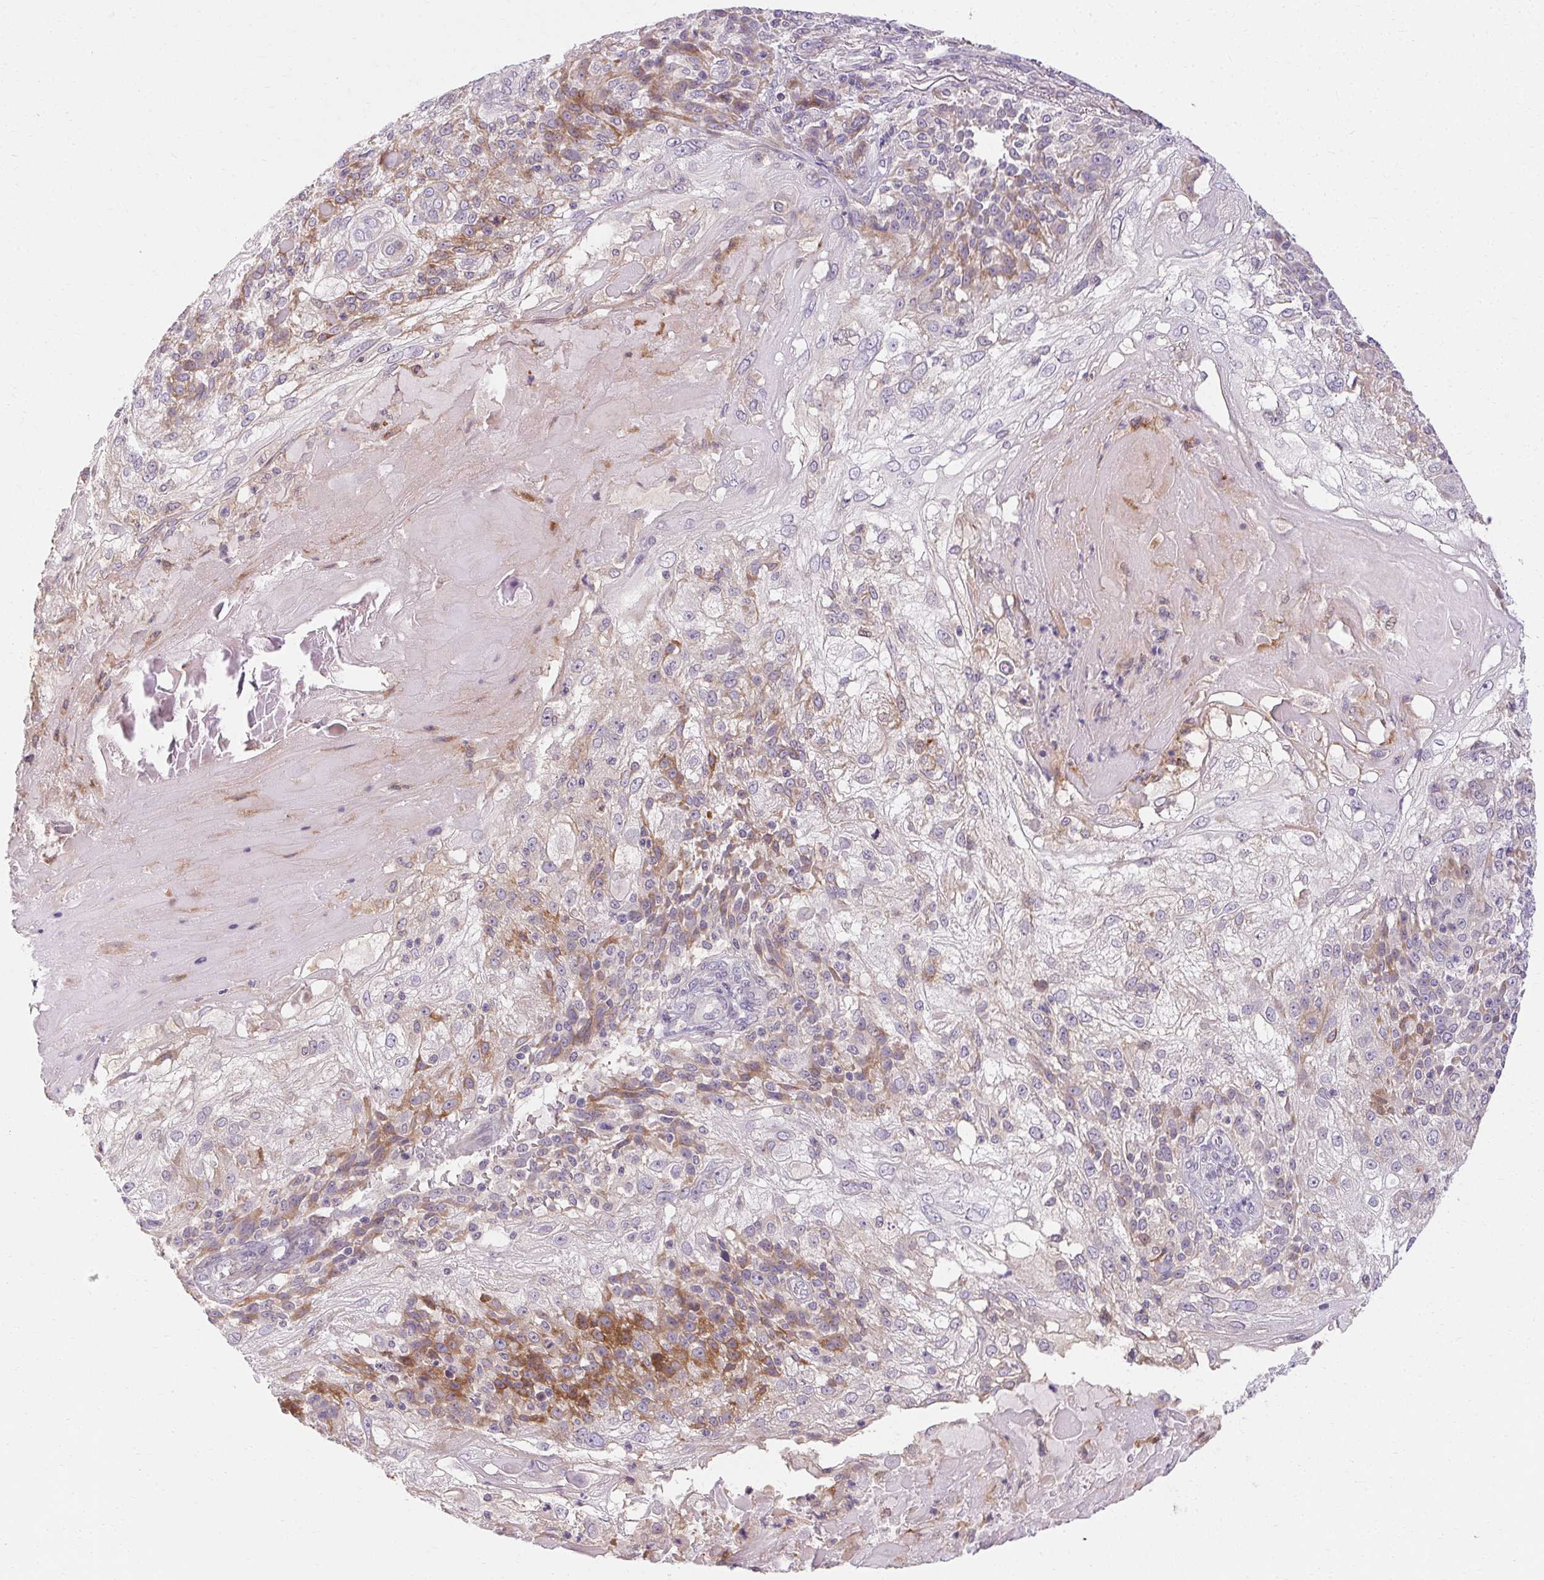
{"staining": {"intensity": "moderate", "quantity": "25%-75%", "location": "cytoplasmic/membranous"}, "tissue": "skin cancer", "cell_type": "Tumor cells", "image_type": "cancer", "snomed": [{"axis": "morphology", "description": "Normal tissue, NOS"}, {"axis": "morphology", "description": "Squamous cell carcinoma, NOS"}, {"axis": "topography", "description": "Skin"}], "caption": "Immunohistochemistry (IHC) (DAB (3,3'-diaminobenzidine)) staining of skin cancer (squamous cell carcinoma) reveals moderate cytoplasmic/membranous protein expression in approximately 25%-75% of tumor cells.", "gene": "TMEM52B", "patient": {"sex": "female", "age": 83}}